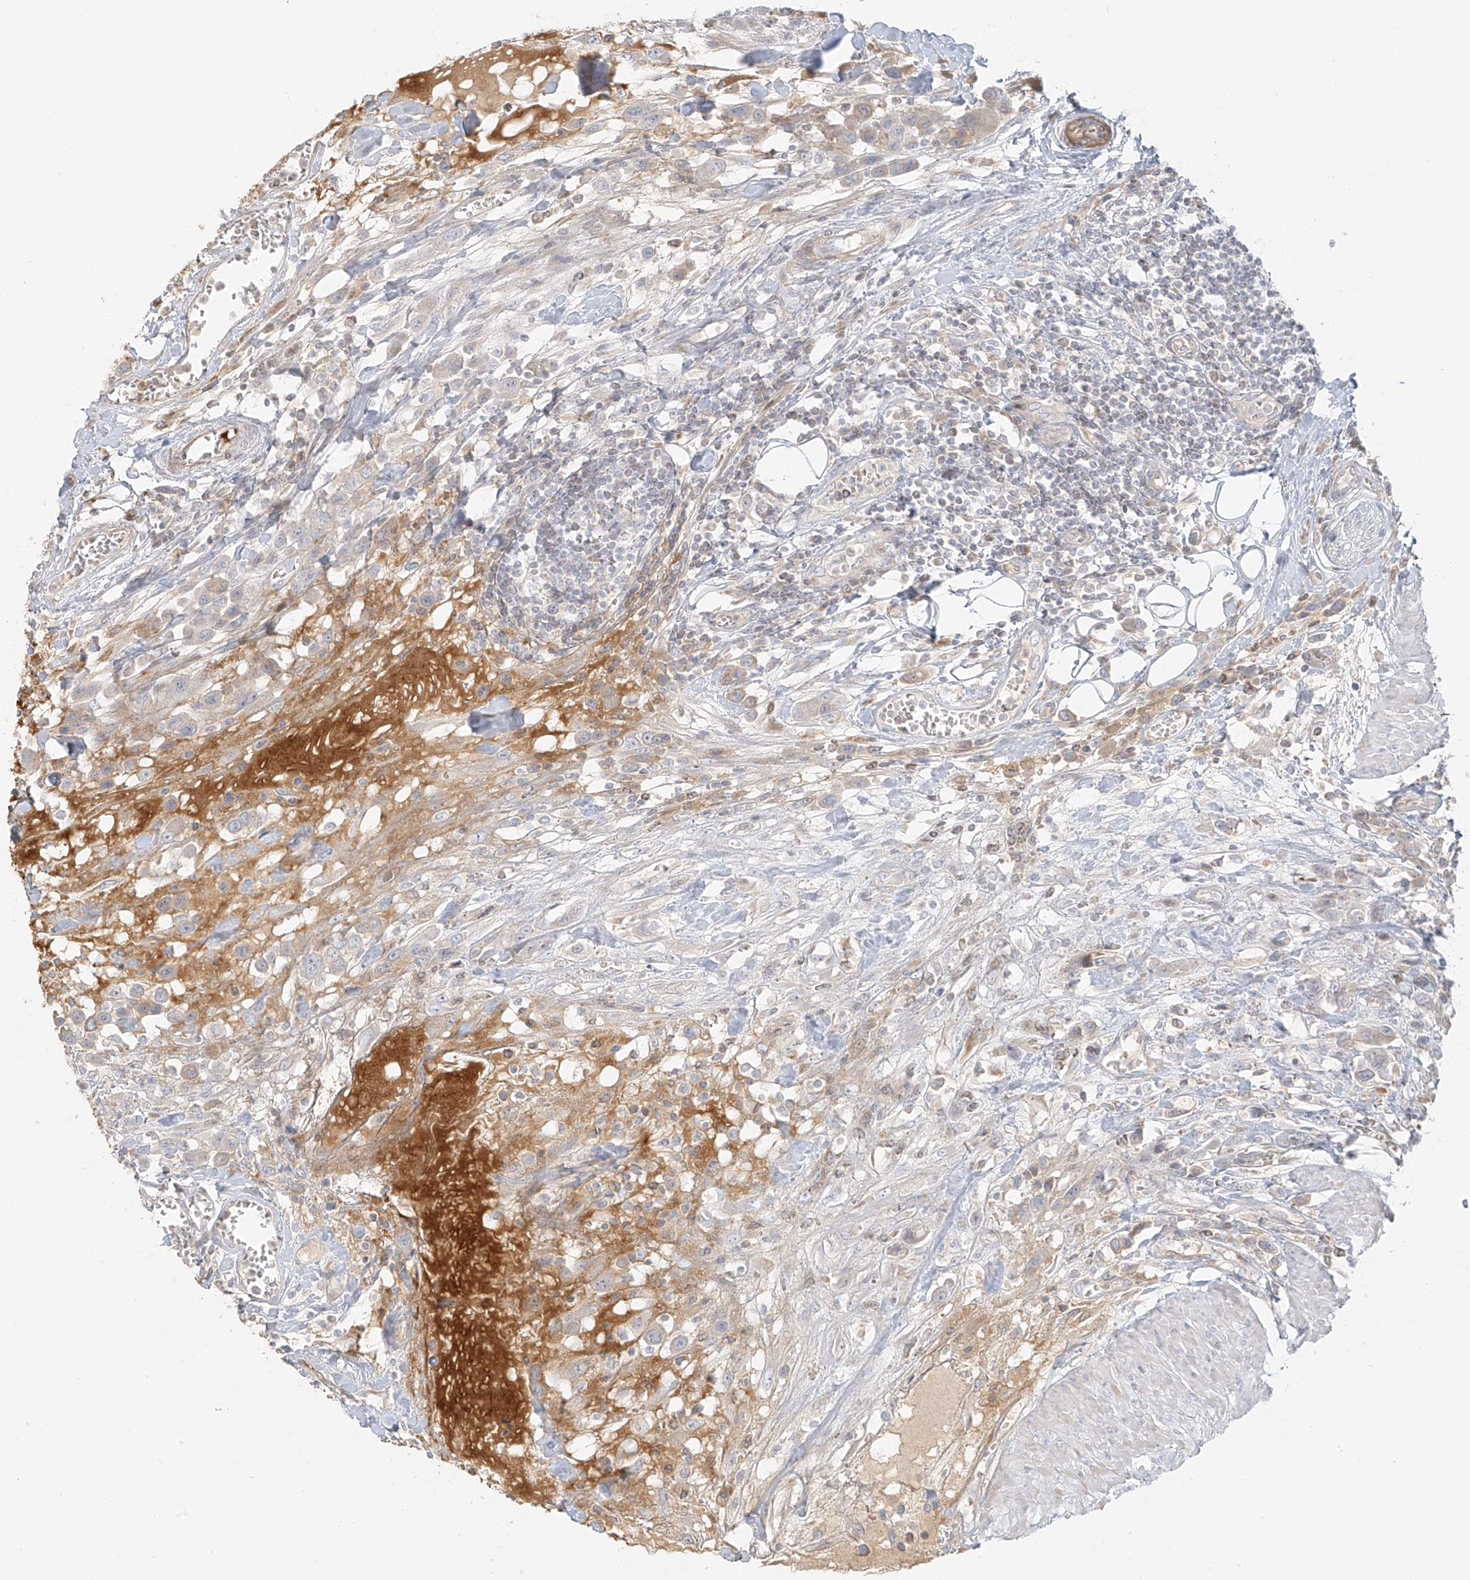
{"staining": {"intensity": "weak", "quantity": "<25%", "location": "cytoplasmic/membranous"}, "tissue": "urothelial cancer", "cell_type": "Tumor cells", "image_type": "cancer", "snomed": [{"axis": "morphology", "description": "Urothelial carcinoma, High grade"}, {"axis": "topography", "description": "Urinary bladder"}], "caption": "There is no significant staining in tumor cells of urothelial carcinoma (high-grade).", "gene": "MIPEP", "patient": {"sex": "male", "age": 50}}